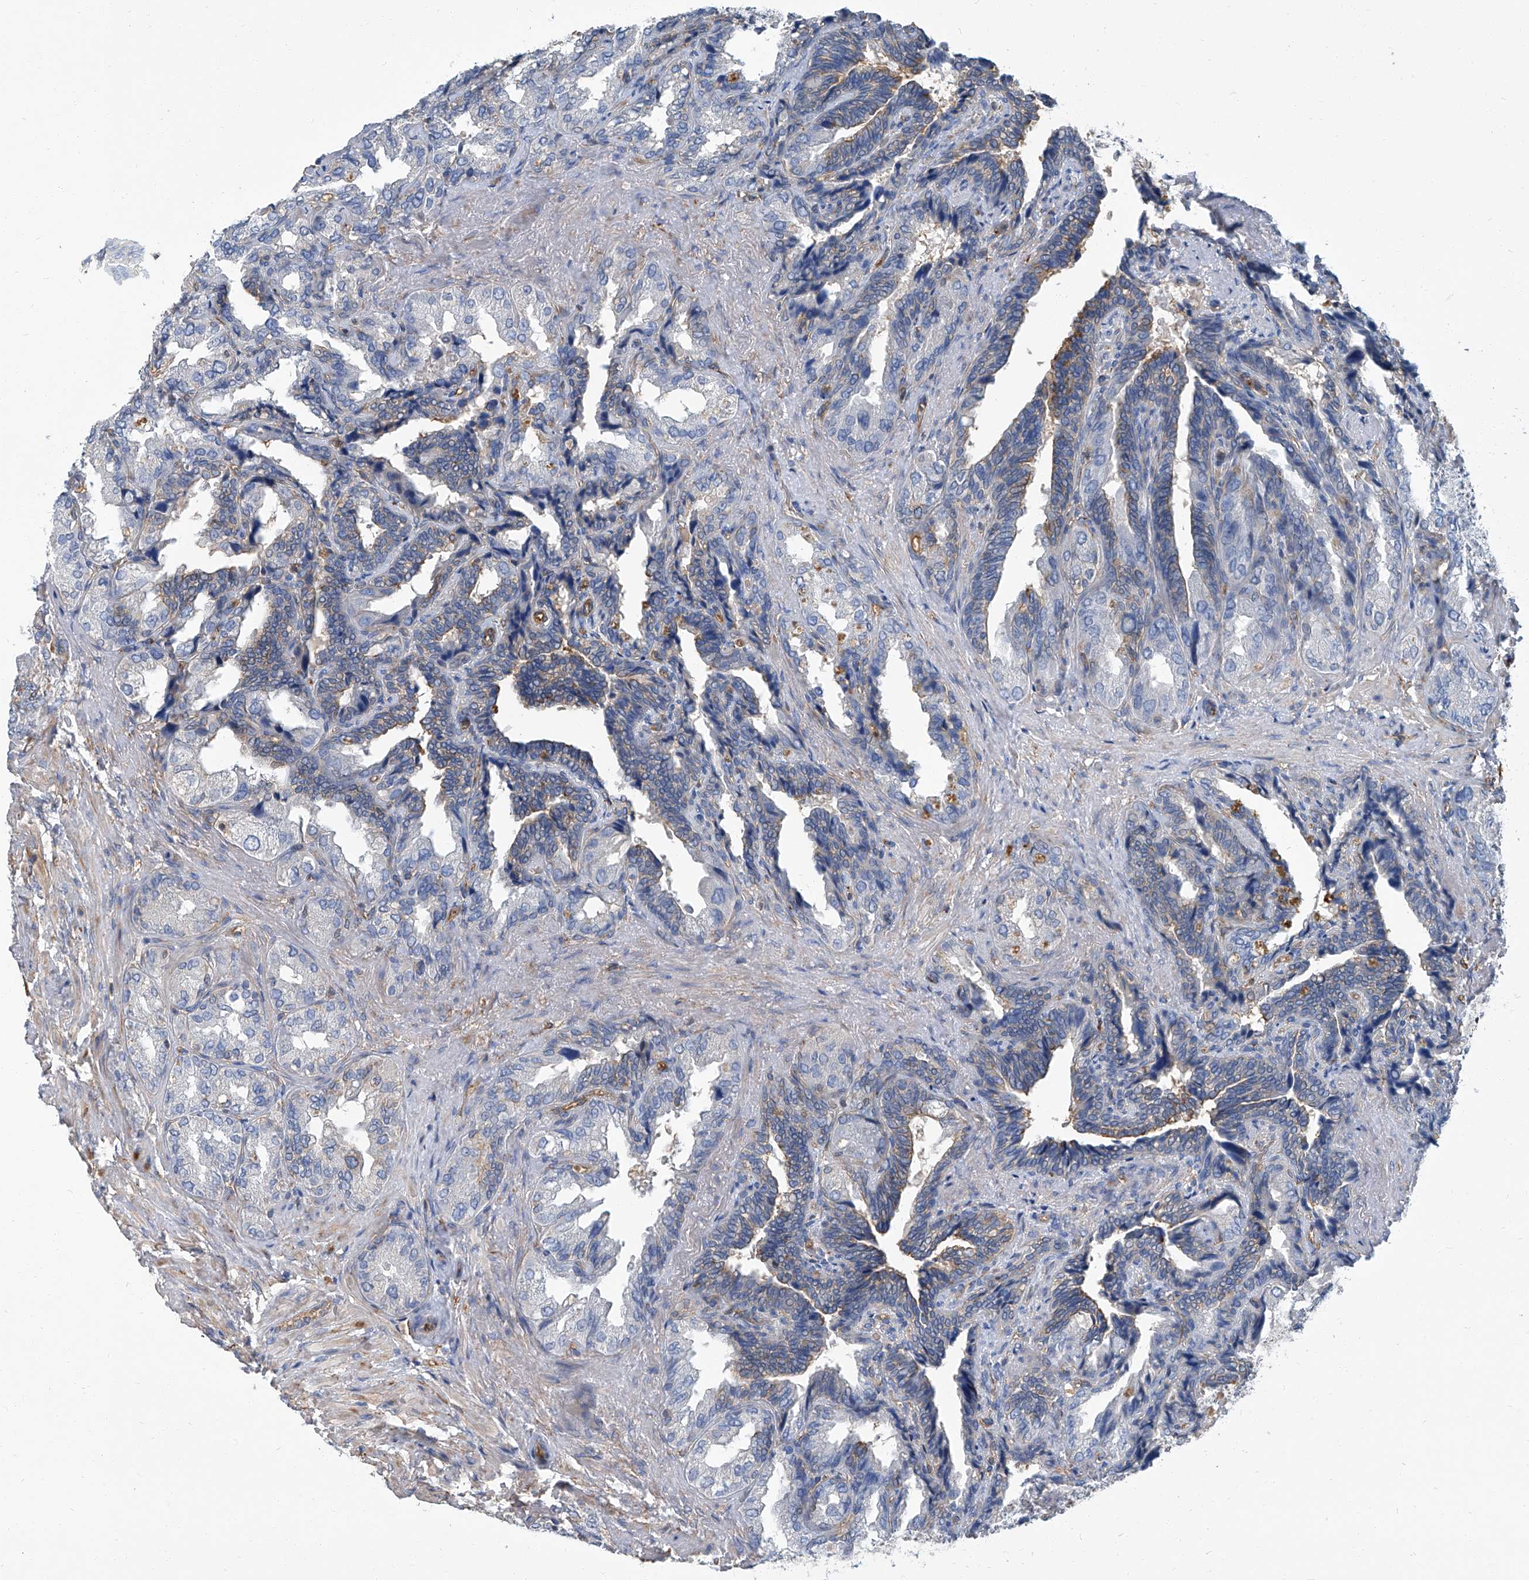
{"staining": {"intensity": "moderate", "quantity": "<25%", "location": "cytoplasmic/membranous"}, "tissue": "seminal vesicle", "cell_type": "Glandular cells", "image_type": "normal", "snomed": [{"axis": "morphology", "description": "Normal tissue, NOS"}, {"axis": "topography", "description": "Seminal veicle"}, {"axis": "topography", "description": "Peripheral nerve tissue"}], "caption": "Protein analysis of normal seminal vesicle displays moderate cytoplasmic/membranous staining in about <25% of glandular cells.", "gene": "PSMB10", "patient": {"sex": "male", "age": 63}}